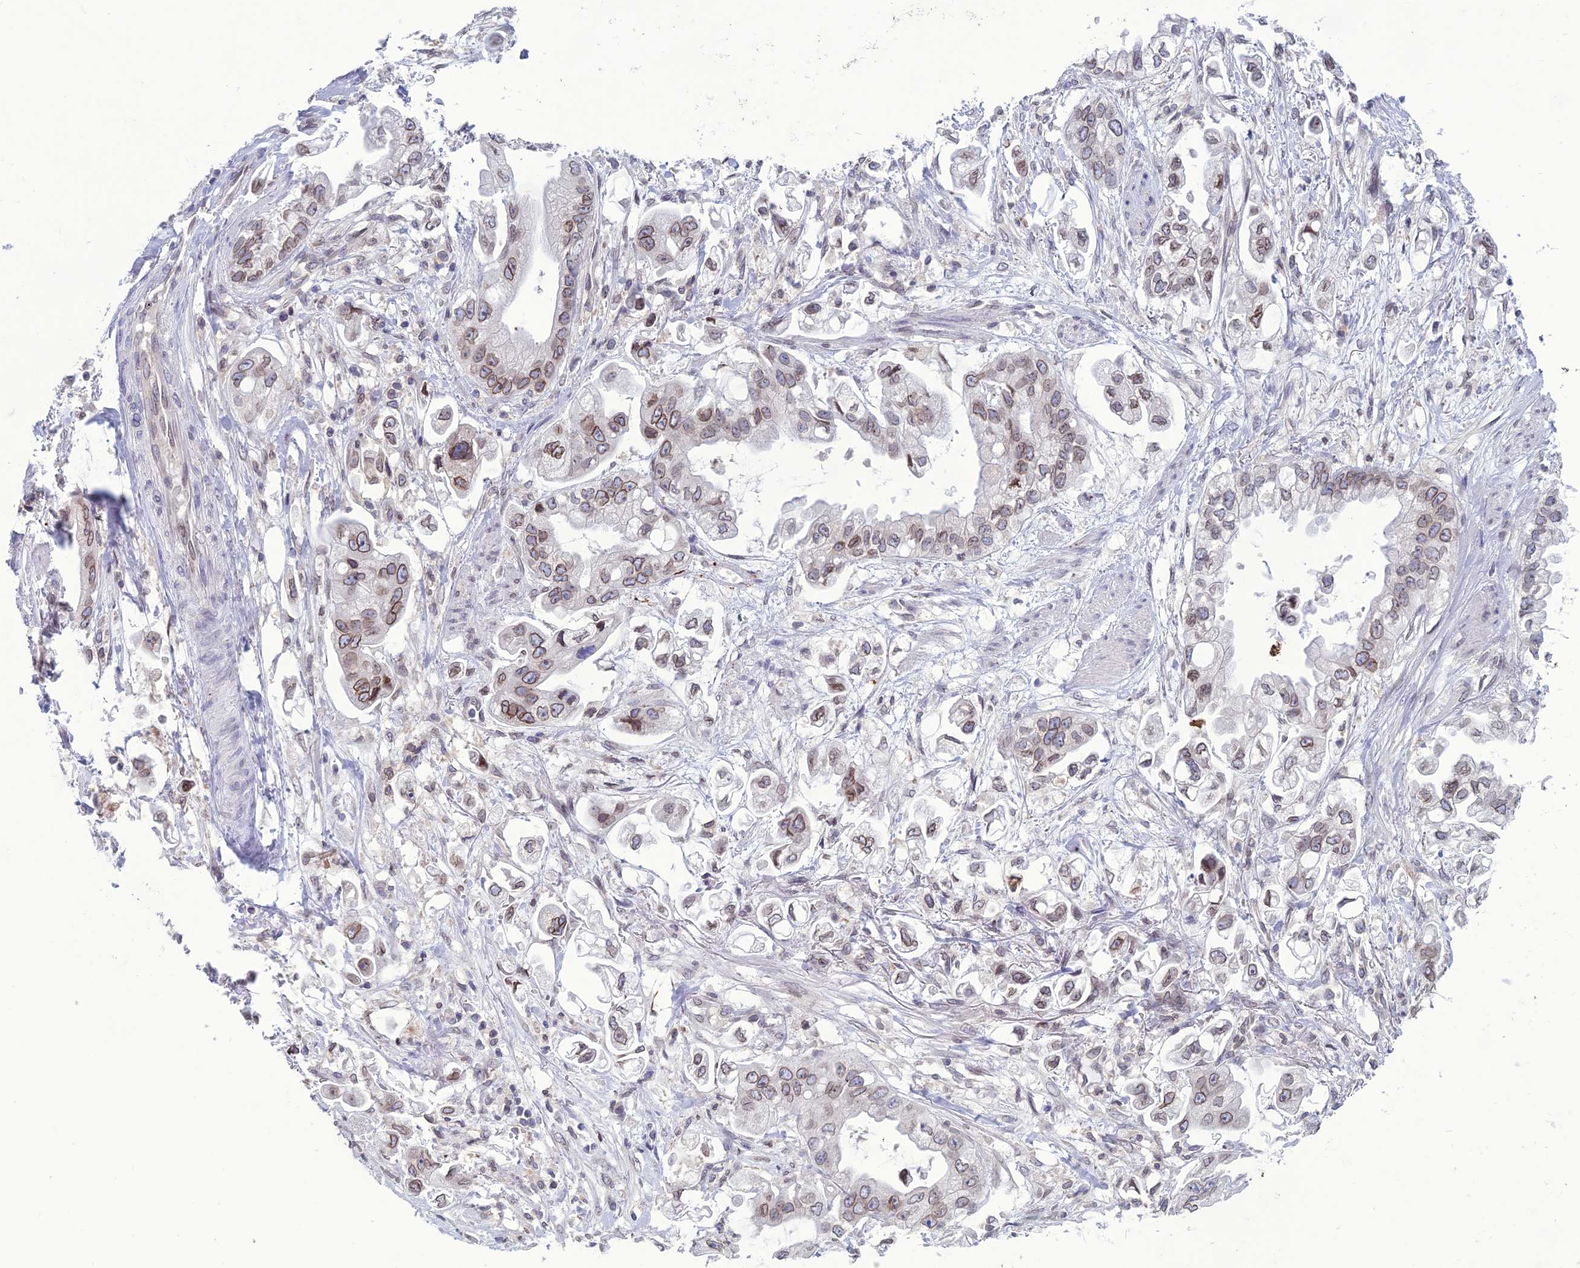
{"staining": {"intensity": "moderate", "quantity": ">75%", "location": "cytoplasmic/membranous,nuclear"}, "tissue": "stomach cancer", "cell_type": "Tumor cells", "image_type": "cancer", "snomed": [{"axis": "morphology", "description": "Adenocarcinoma, NOS"}, {"axis": "topography", "description": "Stomach"}], "caption": "There is medium levels of moderate cytoplasmic/membranous and nuclear positivity in tumor cells of stomach cancer (adenocarcinoma), as demonstrated by immunohistochemical staining (brown color).", "gene": "WDR46", "patient": {"sex": "male", "age": 62}}